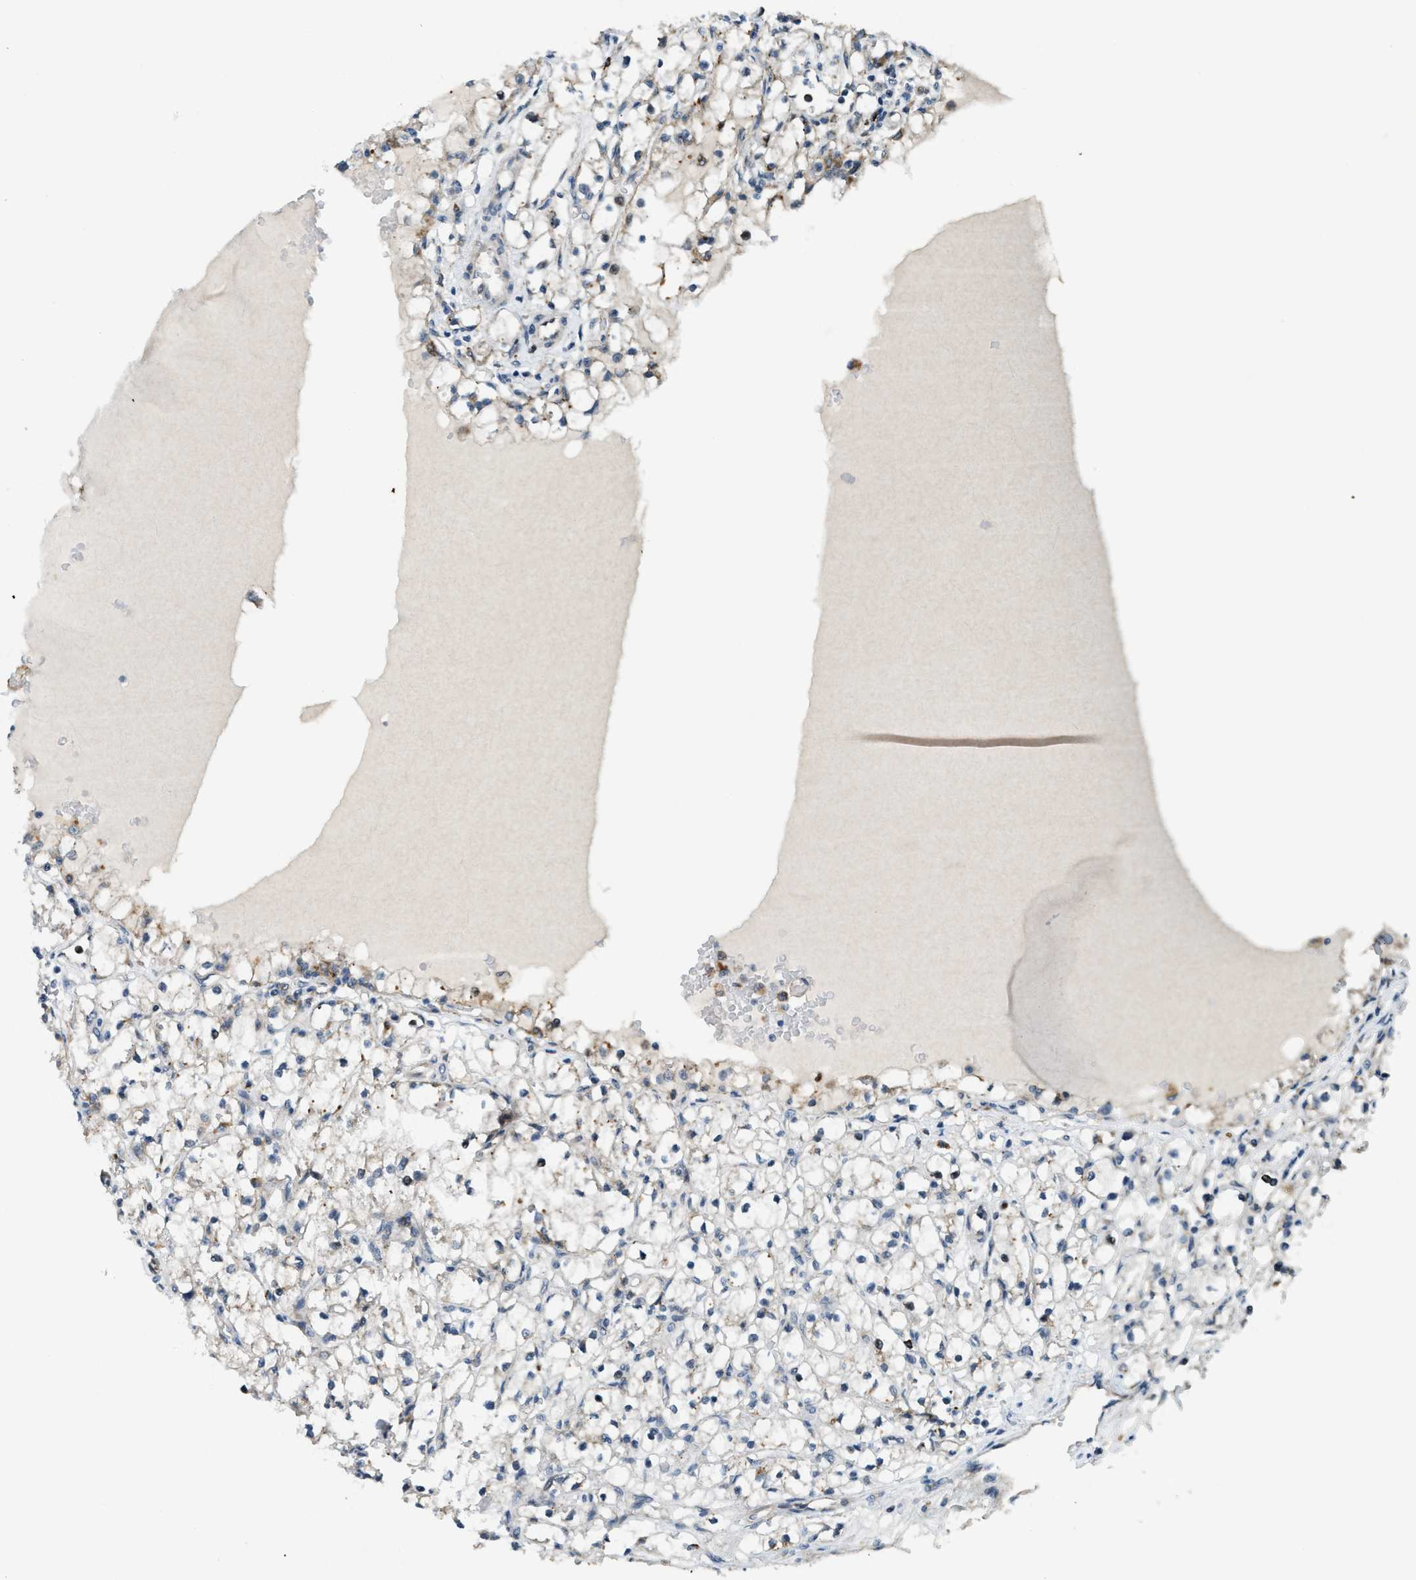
{"staining": {"intensity": "weak", "quantity": "<25%", "location": "cytoplasmic/membranous"}, "tissue": "renal cancer", "cell_type": "Tumor cells", "image_type": "cancer", "snomed": [{"axis": "morphology", "description": "Adenocarcinoma, NOS"}, {"axis": "topography", "description": "Kidney"}], "caption": "IHC histopathology image of neoplastic tissue: renal cancer stained with DAB (3,3'-diaminobenzidine) demonstrates no significant protein staining in tumor cells.", "gene": "STARD3NL", "patient": {"sex": "male", "age": 56}}